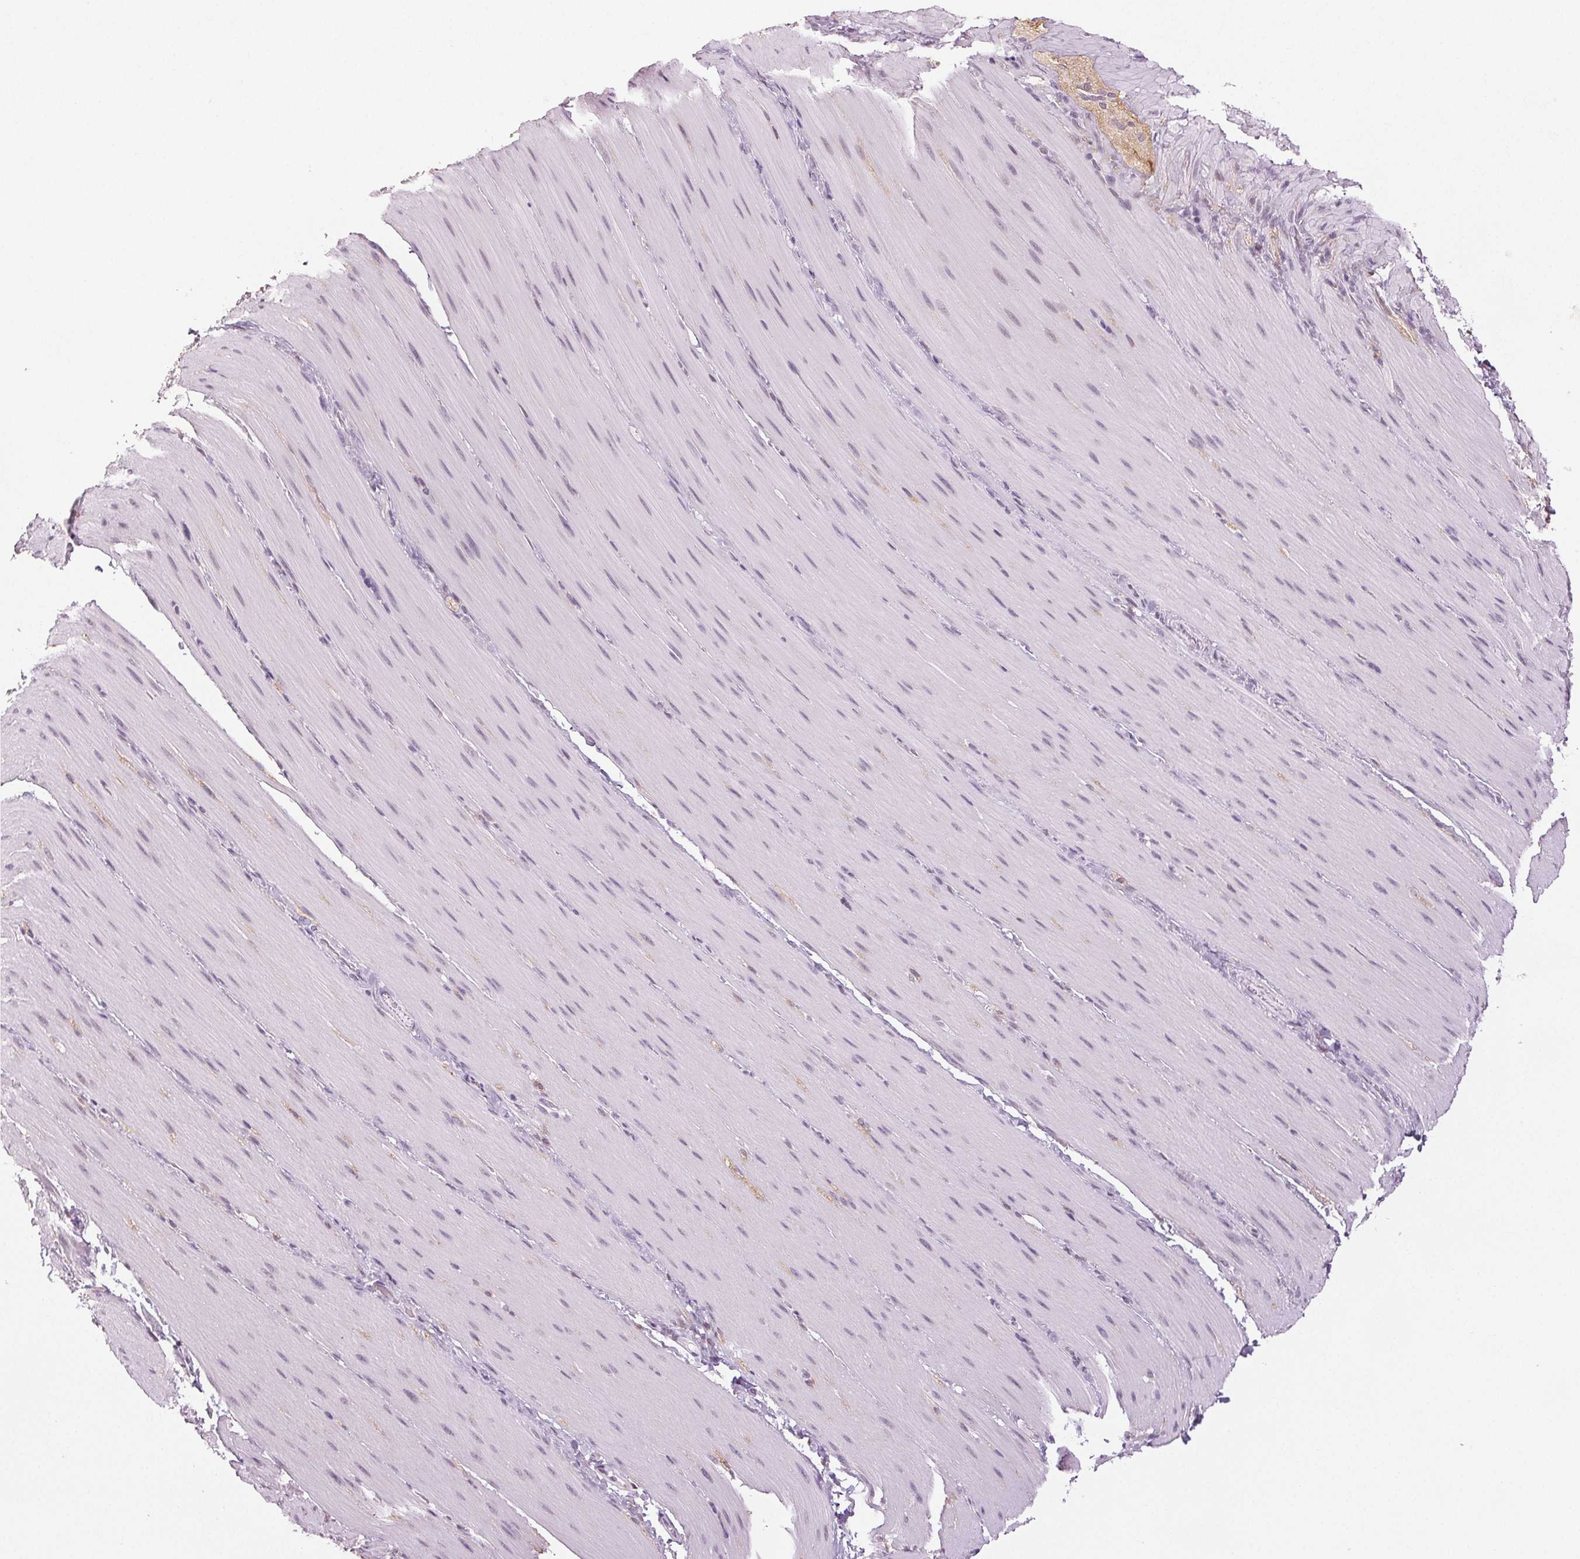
{"staining": {"intensity": "negative", "quantity": "none", "location": "none"}, "tissue": "smooth muscle", "cell_type": "Smooth muscle cells", "image_type": "normal", "snomed": [{"axis": "morphology", "description": "Normal tissue, NOS"}, {"axis": "topography", "description": "Smooth muscle"}, {"axis": "topography", "description": "Colon"}], "caption": "The image reveals no staining of smooth muscle cells in benign smooth muscle. (Immunohistochemistry (ihc), brightfield microscopy, high magnification).", "gene": "DNAJC6", "patient": {"sex": "male", "age": 73}}